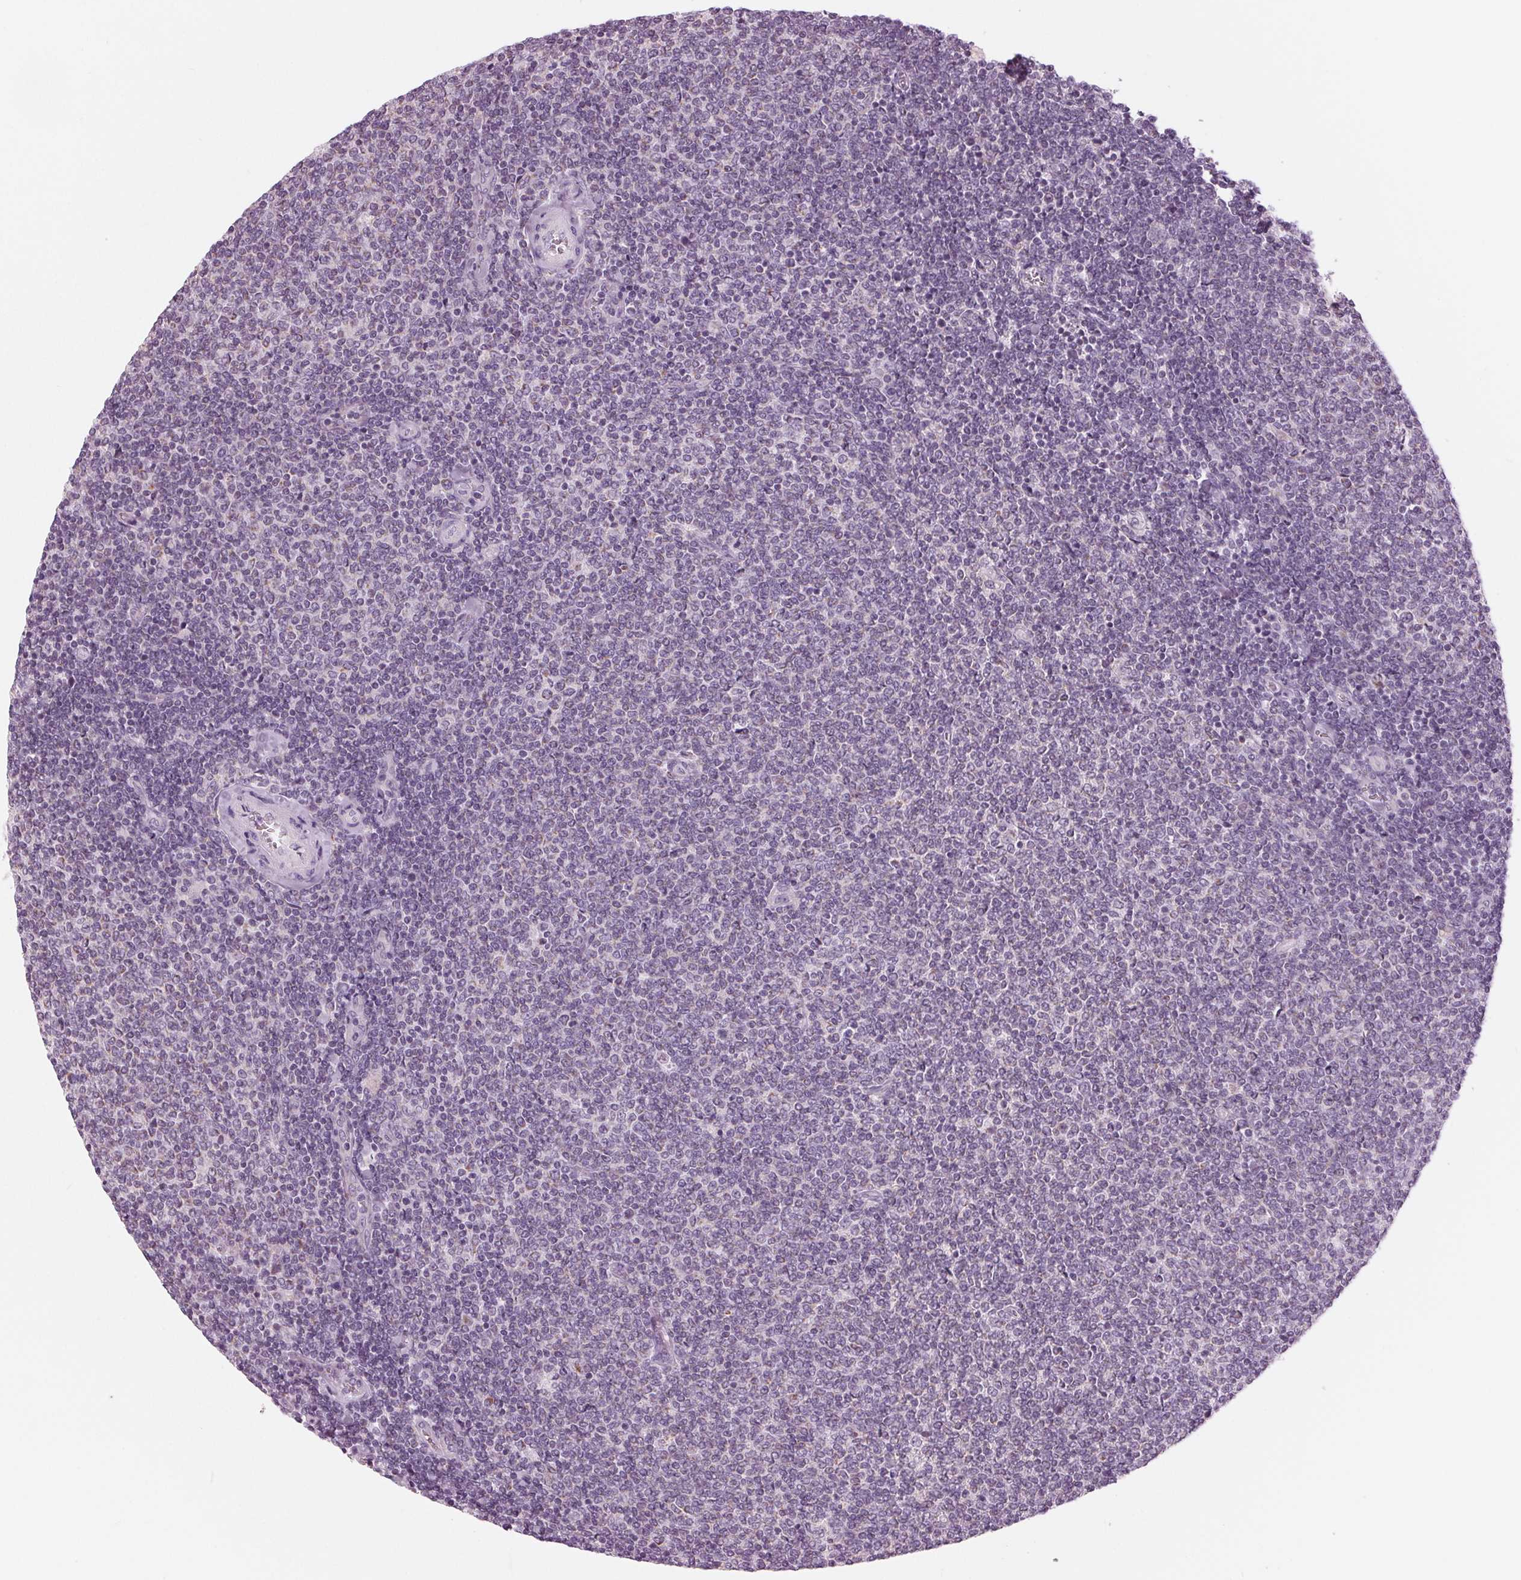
{"staining": {"intensity": "negative", "quantity": "none", "location": "none"}, "tissue": "lymphoma", "cell_type": "Tumor cells", "image_type": "cancer", "snomed": [{"axis": "morphology", "description": "Malignant lymphoma, non-Hodgkin's type, Low grade"}, {"axis": "topography", "description": "Lymph node"}], "caption": "Immunohistochemistry micrograph of lymphoma stained for a protein (brown), which shows no positivity in tumor cells. (Stains: DAB immunohistochemistry with hematoxylin counter stain, Microscopy: brightfield microscopy at high magnification).", "gene": "SAMD4A", "patient": {"sex": "male", "age": 52}}